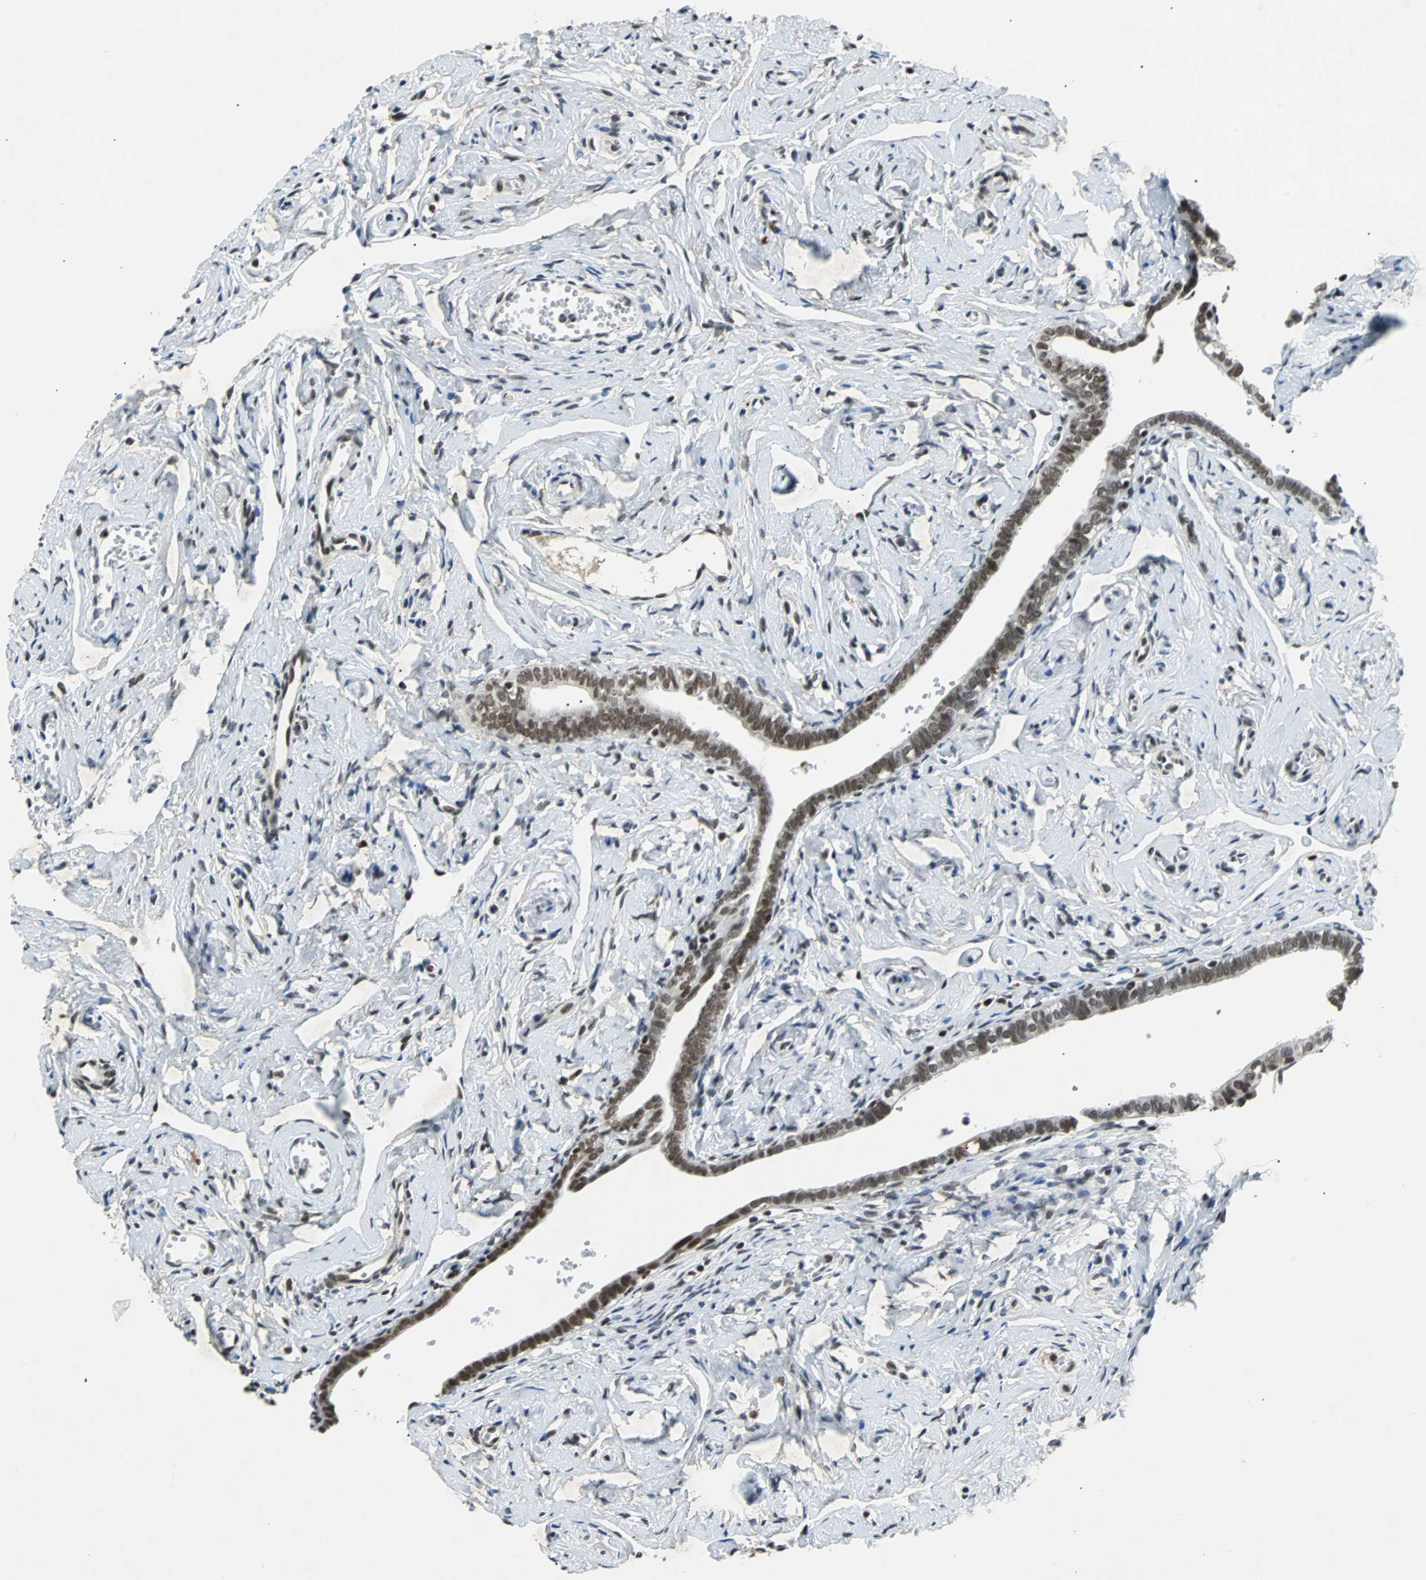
{"staining": {"intensity": "moderate", "quantity": ">75%", "location": "nuclear"}, "tissue": "fallopian tube", "cell_type": "Glandular cells", "image_type": "normal", "snomed": [{"axis": "morphology", "description": "Normal tissue, NOS"}, {"axis": "topography", "description": "Fallopian tube"}], "caption": "Brown immunohistochemical staining in unremarkable fallopian tube shows moderate nuclear positivity in about >75% of glandular cells.", "gene": "GATAD2A", "patient": {"sex": "female", "age": 71}}